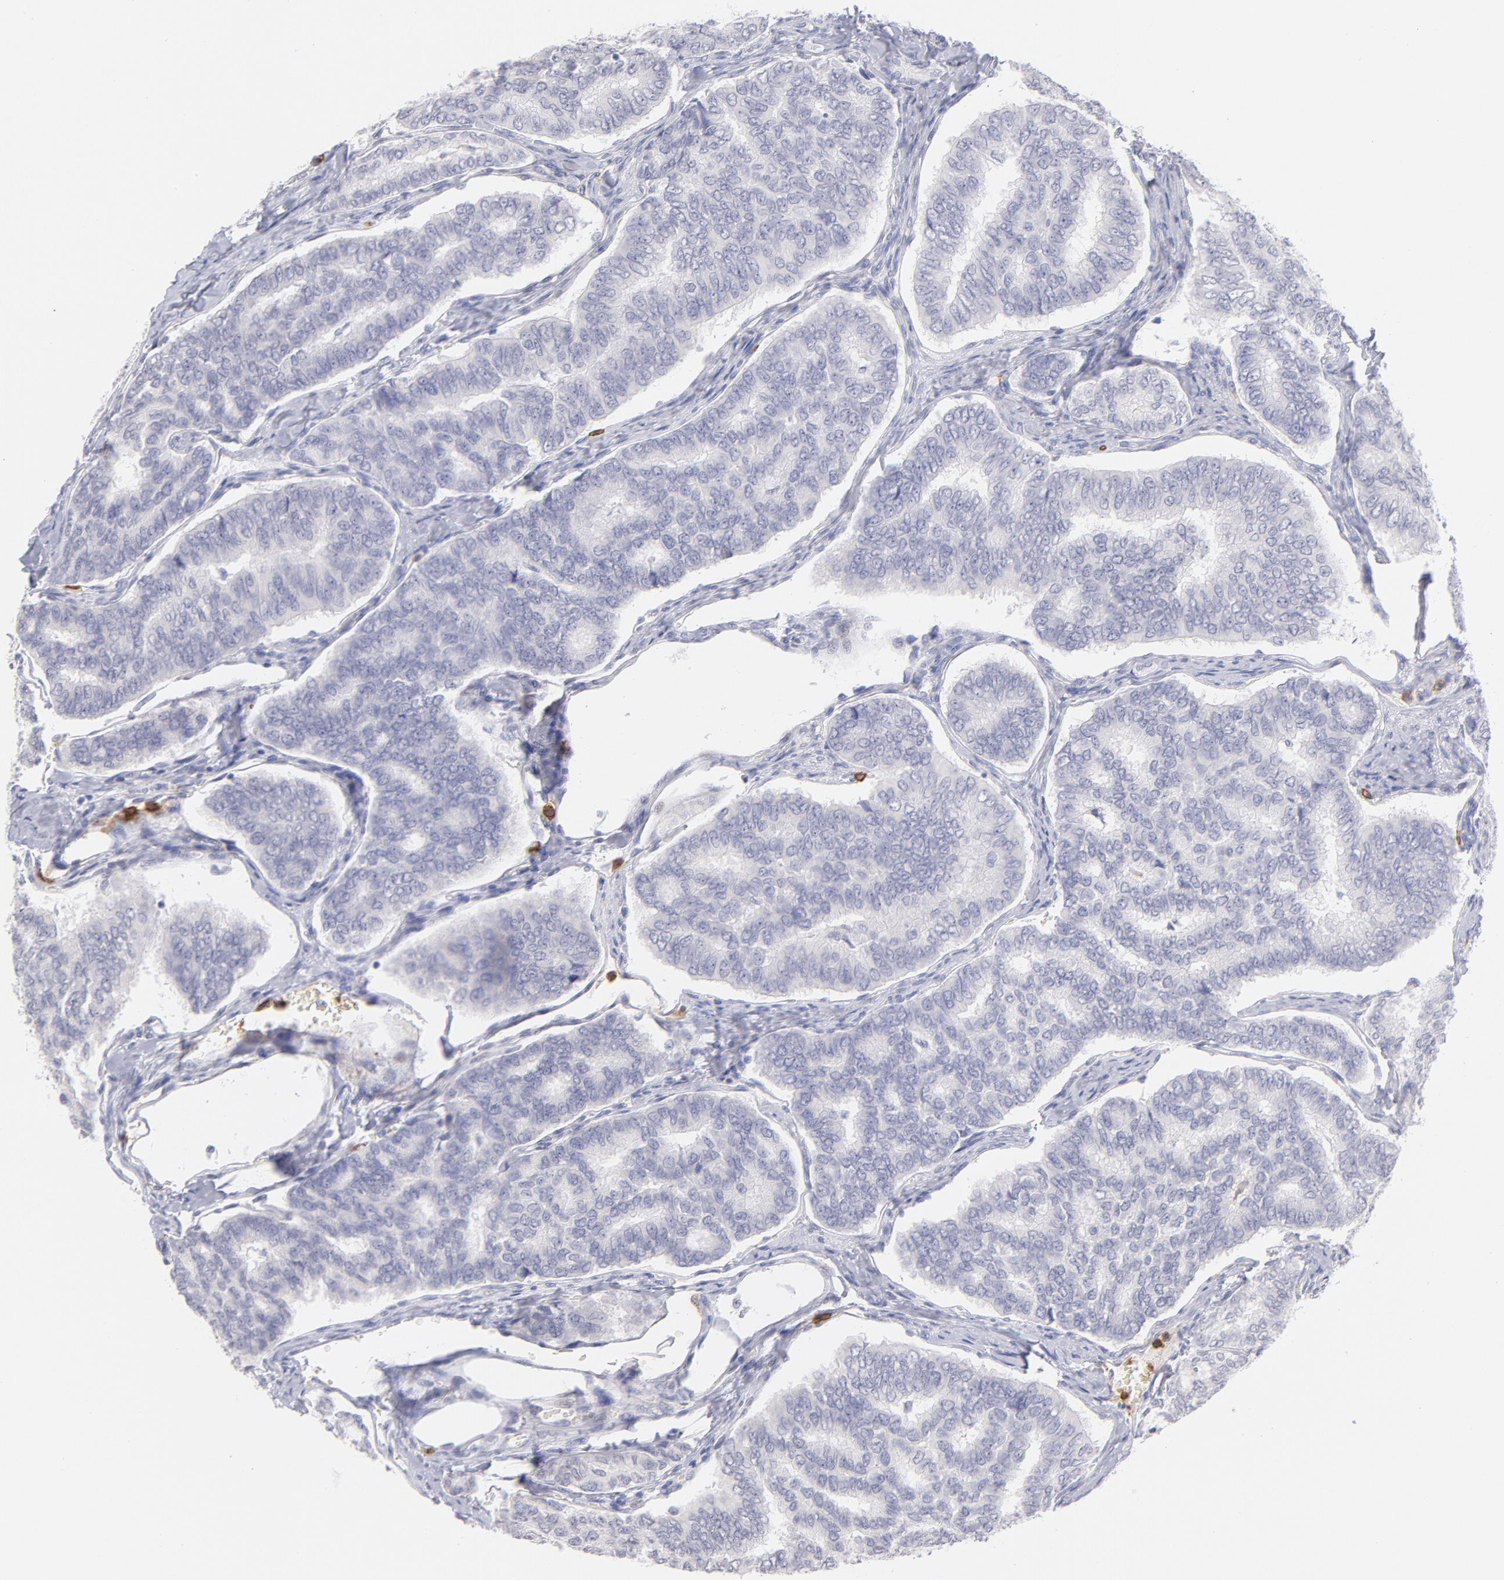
{"staining": {"intensity": "negative", "quantity": "none", "location": "none"}, "tissue": "thyroid cancer", "cell_type": "Tumor cells", "image_type": "cancer", "snomed": [{"axis": "morphology", "description": "Papillary adenocarcinoma, NOS"}, {"axis": "topography", "description": "Thyroid gland"}], "caption": "Tumor cells show no significant staining in thyroid cancer.", "gene": "LTB4R", "patient": {"sex": "female", "age": 35}}